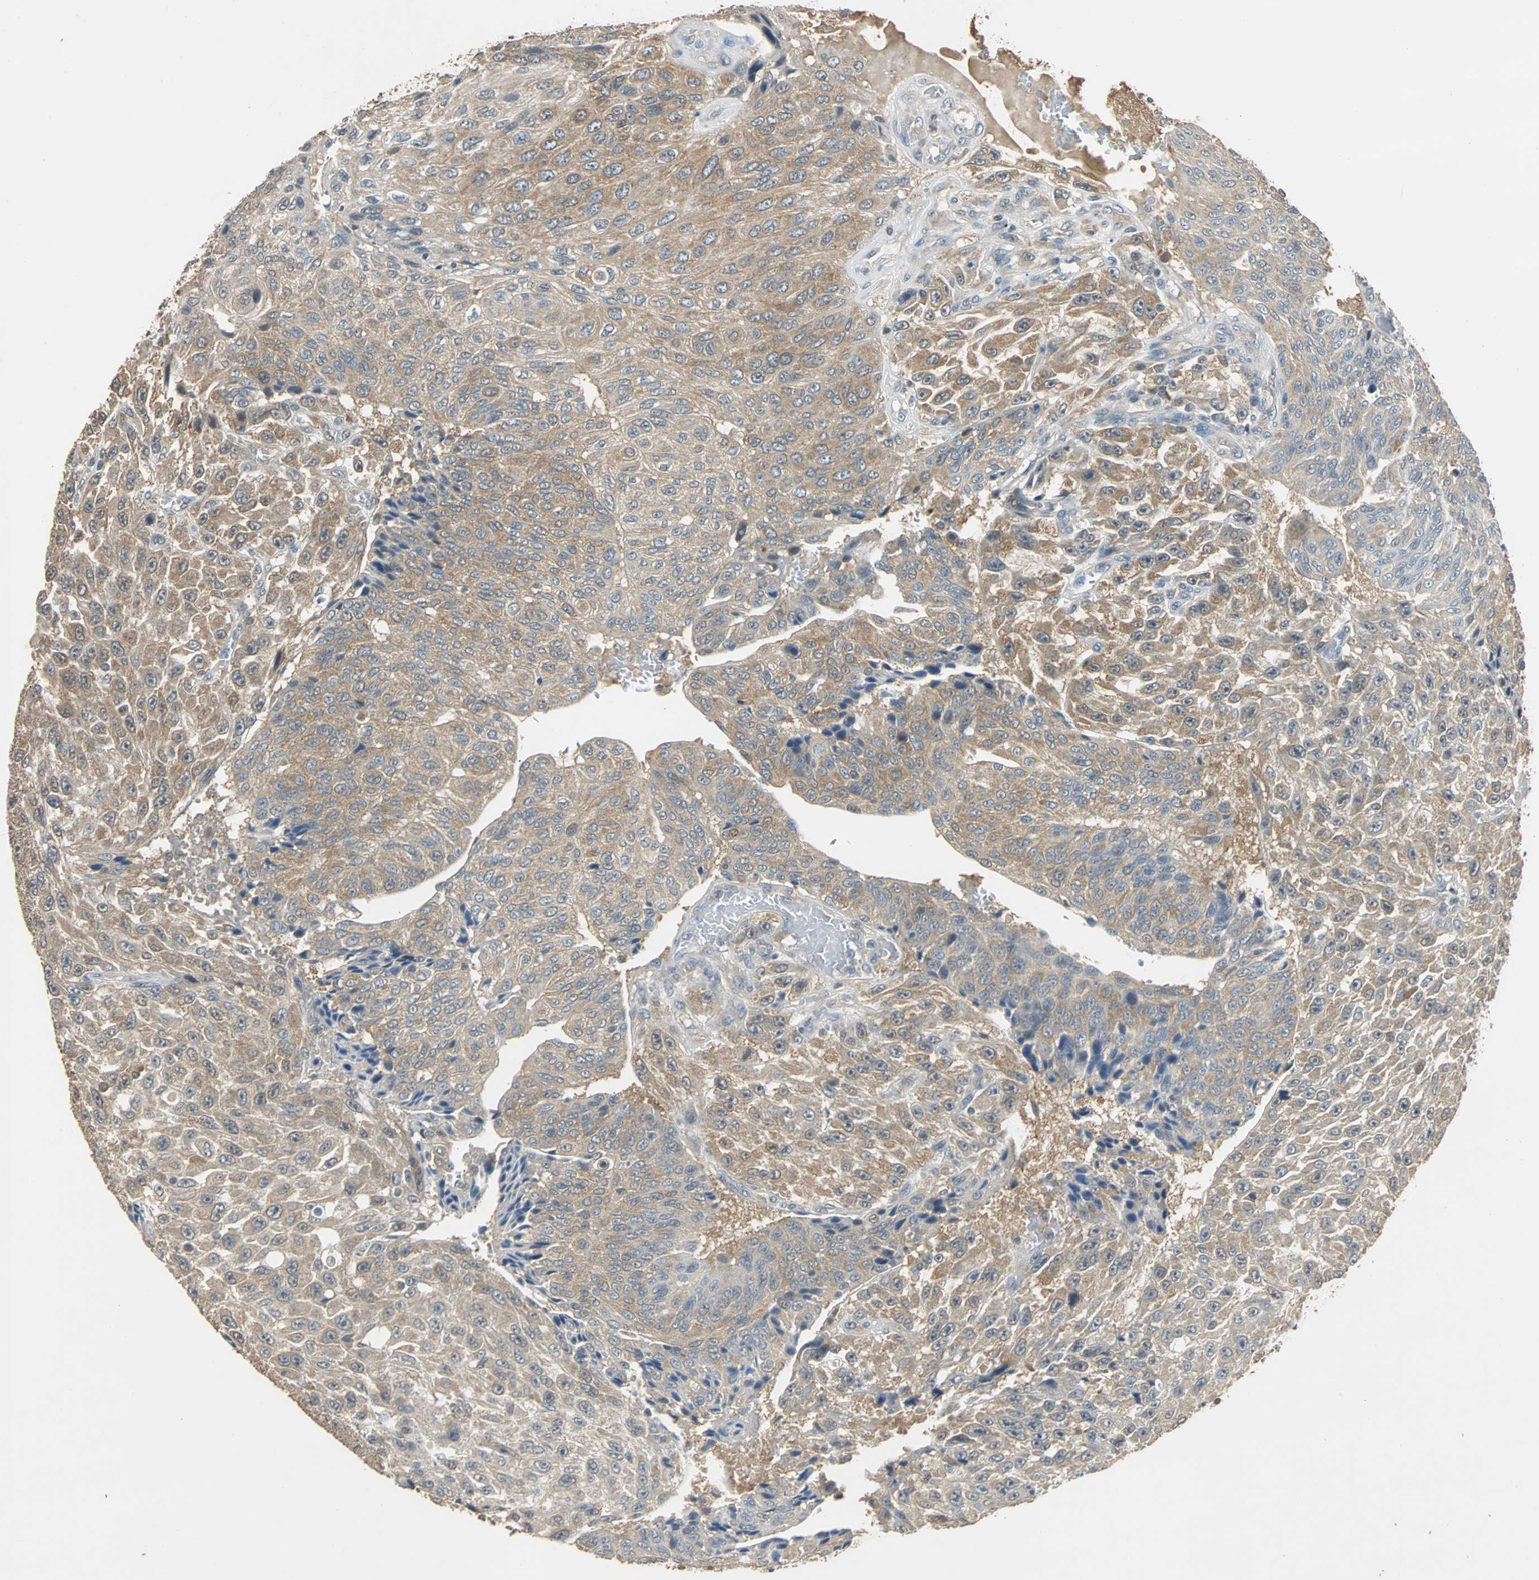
{"staining": {"intensity": "moderate", "quantity": "25%-75%", "location": "cytoplasmic/membranous"}, "tissue": "urothelial cancer", "cell_type": "Tumor cells", "image_type": "cancer", "snomed": [{"axis": "morphology", "description": "Urothelial carcinoma, High grade"}, {"axis": "topography", "description": "Urinary bladder"}], "caption": "Urothelial carcinoma (high-grade) tissue reveals moderate cytoplasmic/membranous expression in approximately 25%-75% of tumor cells, visualized by immunohistochemistry.", "gene": "ABHD2", "patient": {"sex": "male", "age": 66}}